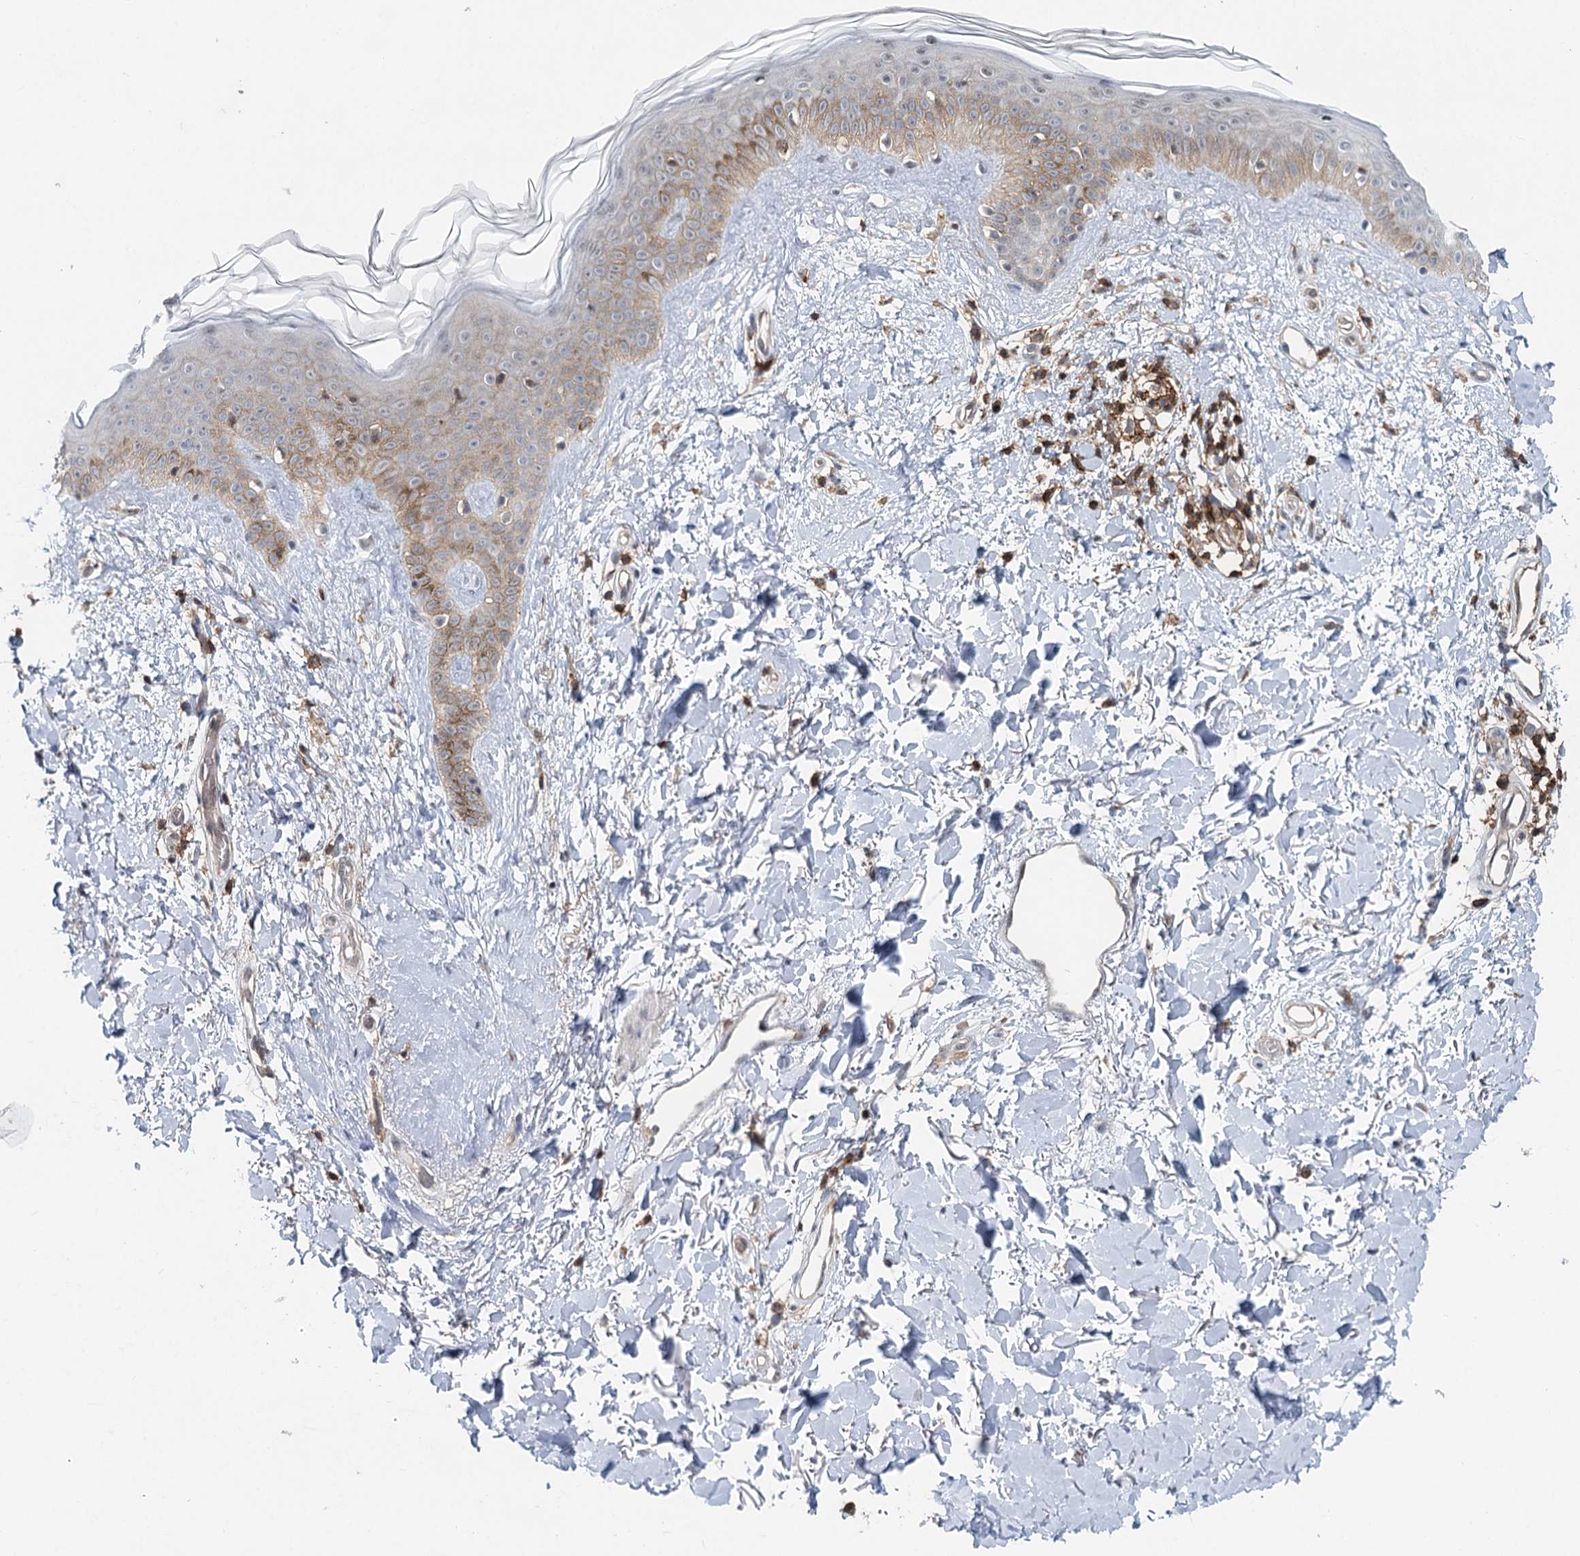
{"staining": {"intensity": "weak", "quantity": ">75%", "location": "cytoplasmic/membranous"}, "tissue": "skin", "cell_type": "Fibroblasts", "image_type": "normal", "snomed": [{"axis": "morphology", "description": "Normal tissue, NOS"}, {"axis": "topography", "description": "Skin"}], "caption": "Immunohistochemical staining of benign human skin exhibits >75% levels of weak cytoplasmic/membranous protein staining in about >75% of fibroblasts. (IHC, brightfield microscopy, high magnification).", "gene": "CDC42SE2", "patient": {"sex": "female", "age": 58}}